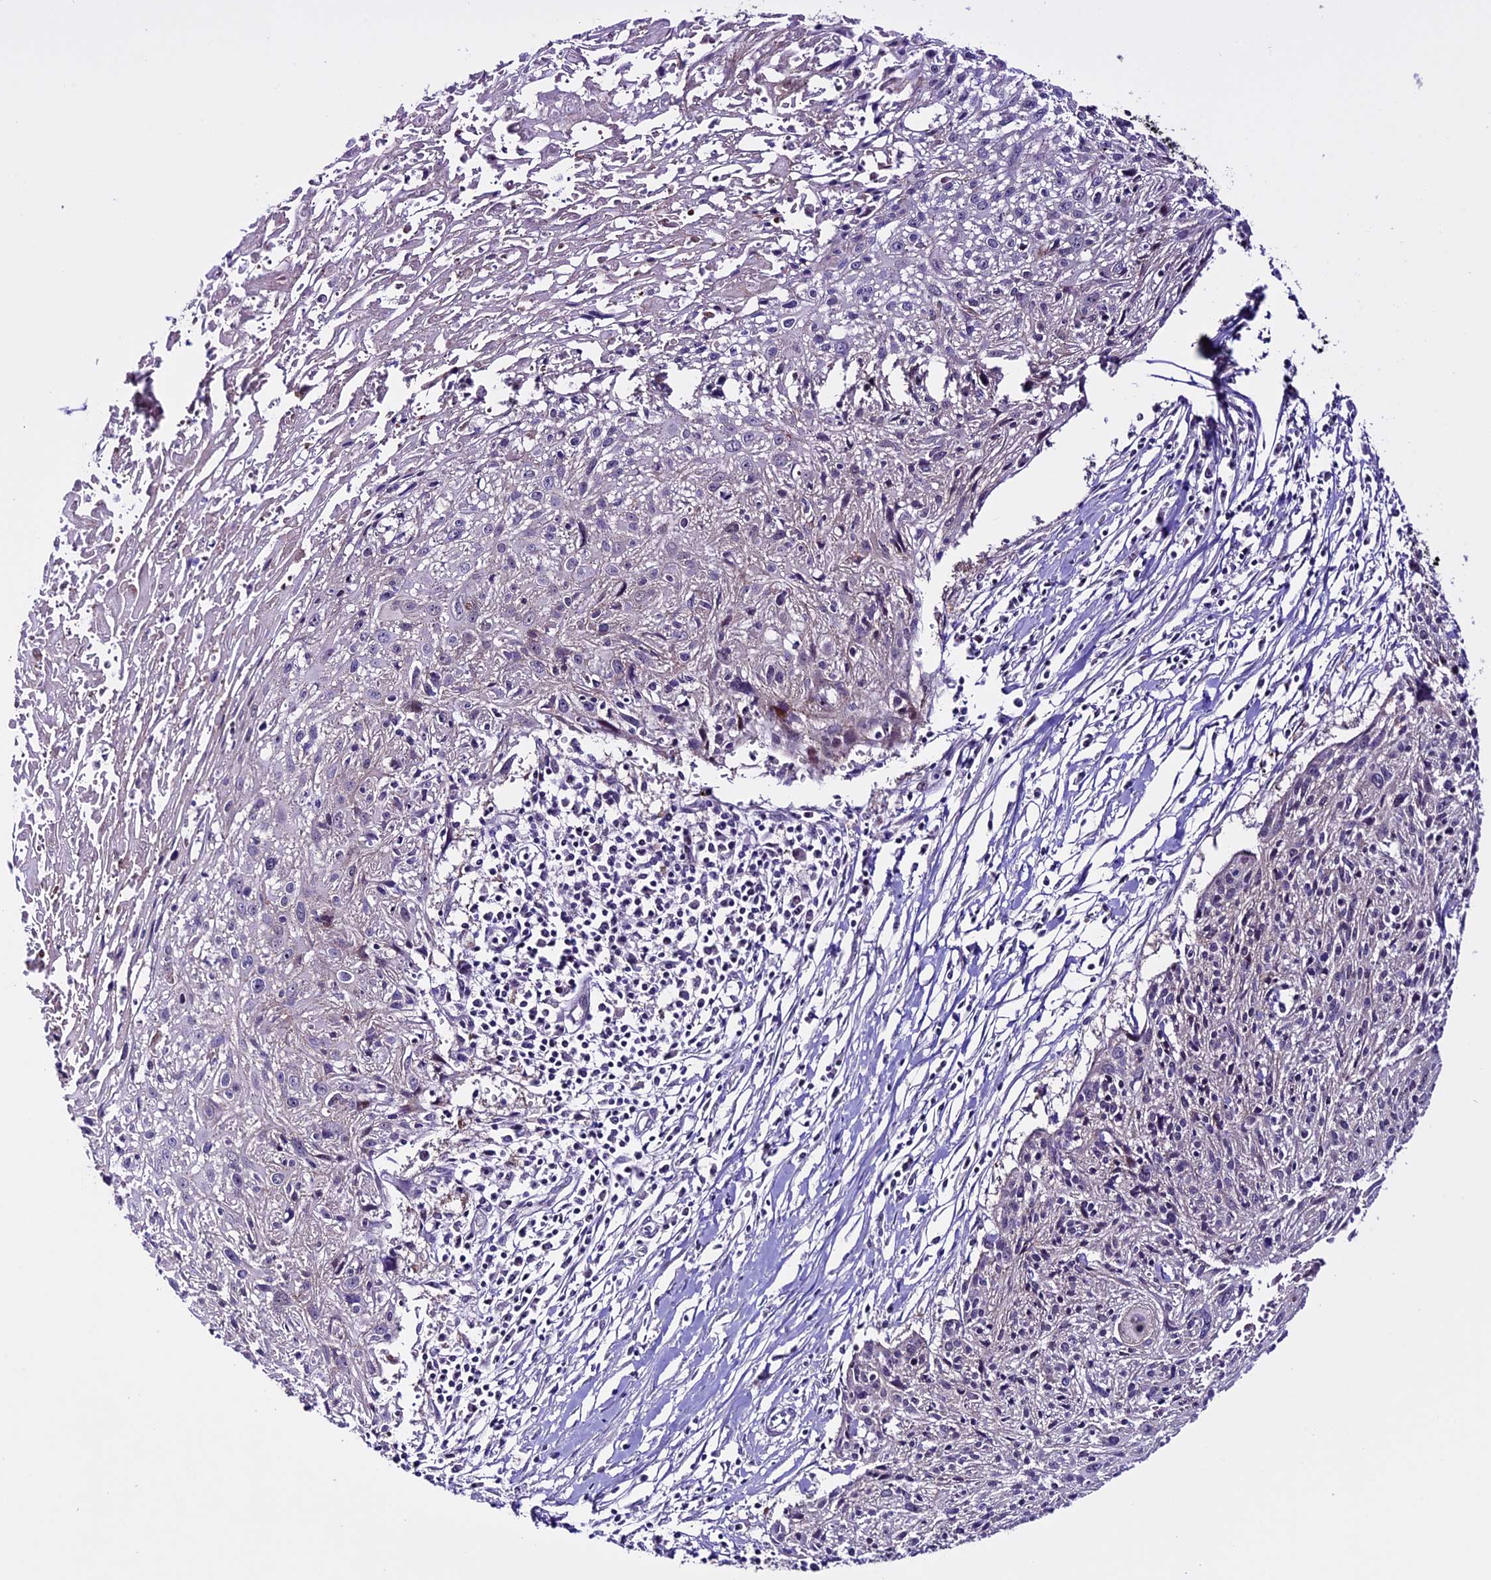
{"staining": {"intensity": "negative", "quantity": "none", "location": "none"}, "tissue": "cervical cancer", "cell_type": "Tumor cells", "image_type": "cancer", "snomed": [{"axis": "morphology", "description": "Squamous cell carcinoma, NOS"}, {"axis": "topography", "description": "Cervix"}], "caption": "DAB immunohistochemical staining of human cervical cancer demonstrates no significant expression in tumor cells. (DAB (3,3'-diaminobenzidine) immunohistochemistry visualized using brightfield microscopy, high magnification).", "gene": "XKR7", "patient": {"sex": "female", "age": 51}}